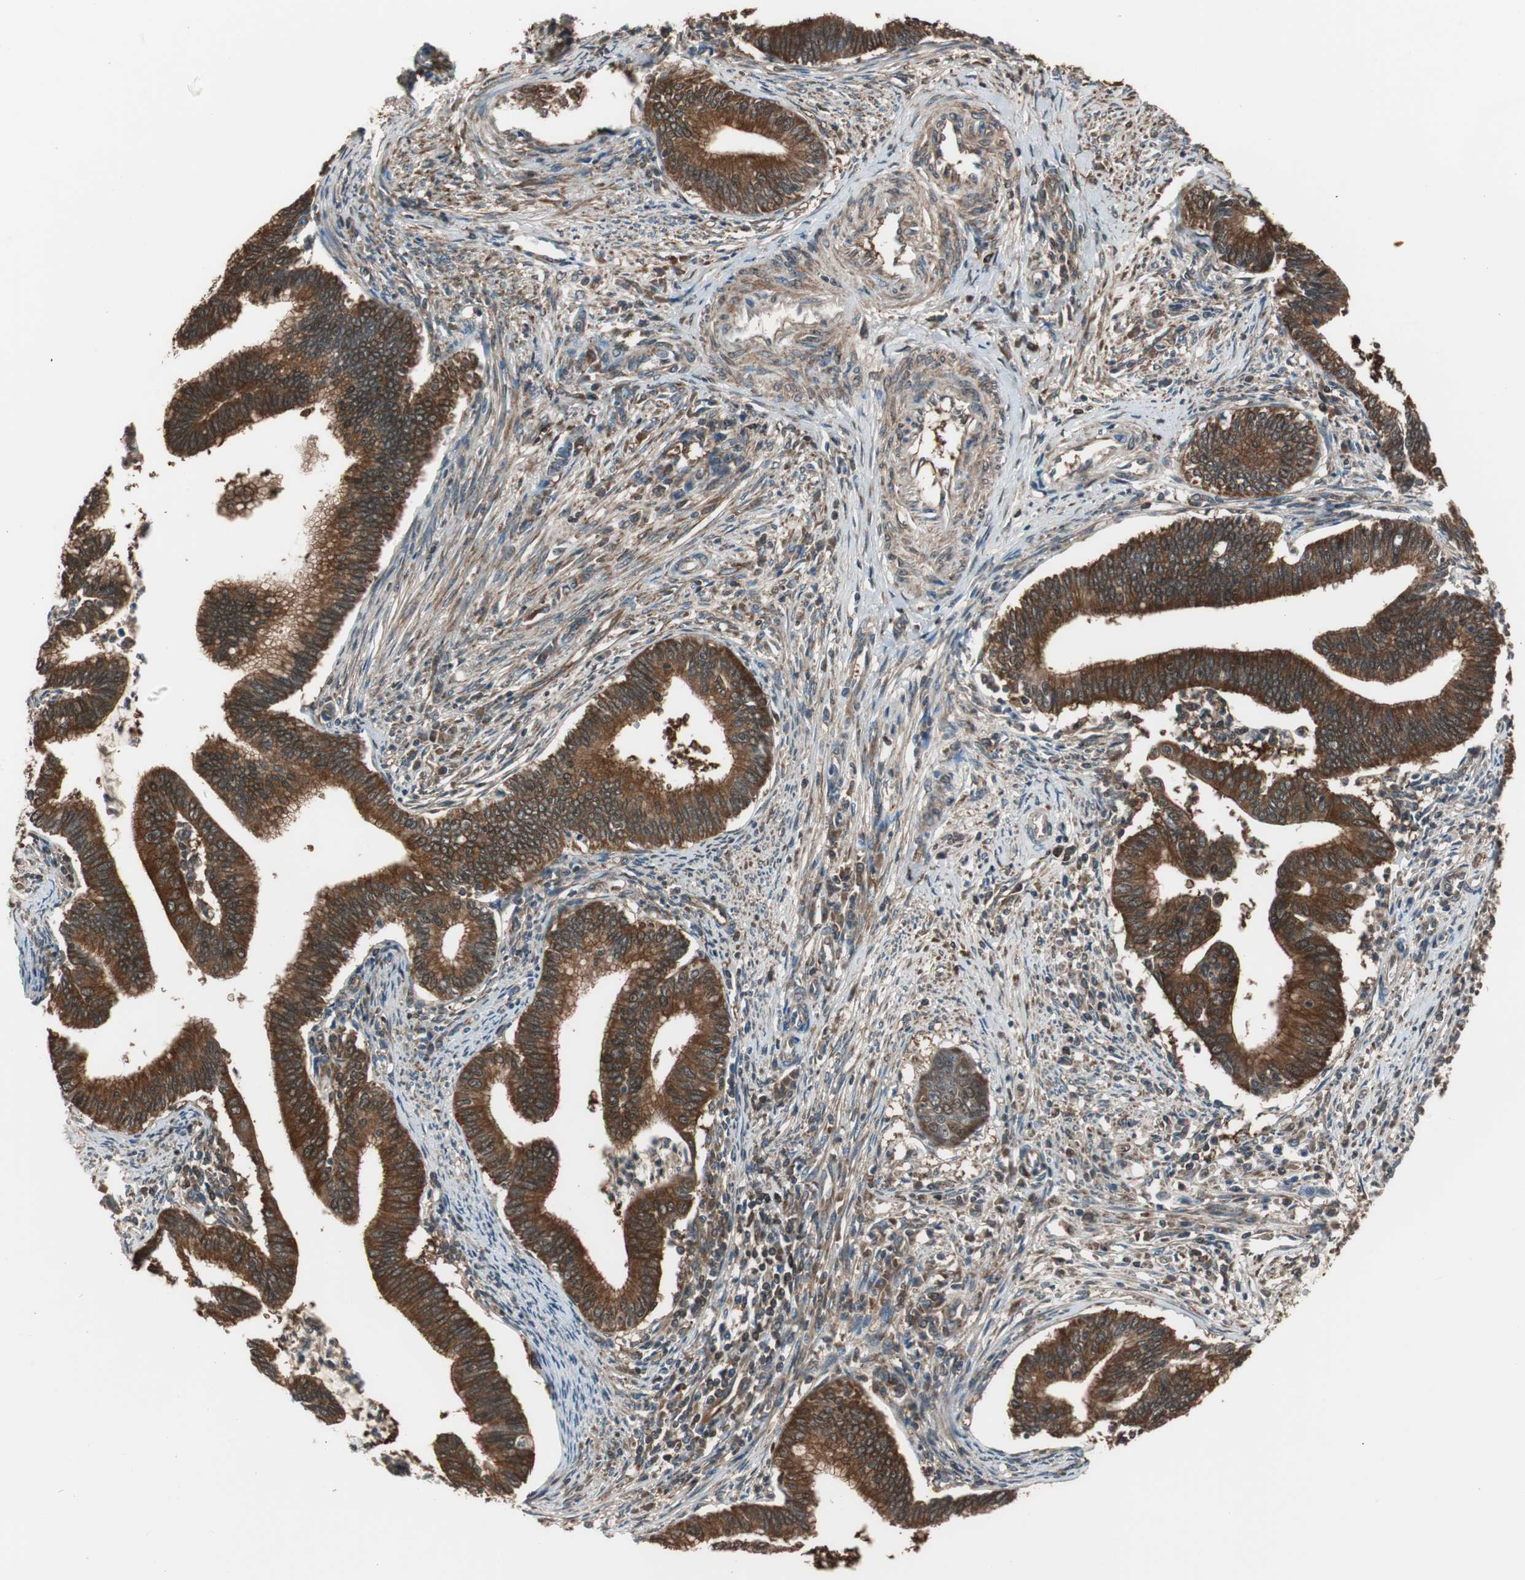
{"staining": {"intensity": "strong", "quantity": ">75%", "location": "cytoplasmic/membranous"}, "tissue": "cervical cancer", "cell_type": "Tumor cells", "image_type": "cancer", "snomed": [{"axis": "morphology", "description": "Adenocarcinoma, NOS"}, {"axis": "topography", "description": "Cervix"}], "caption": "Immunohistochemical staining of human cervical cancer displays strong cytoplasmic/membranous protein staining in about >75% of tumor cells. The protein is stained brown, and the nuclei are stained in blue (DAB IHC with brightfield microscopy, high magnification).", "gene": "CAPNS1", "patient": {"sex": "female", "age": 36}}